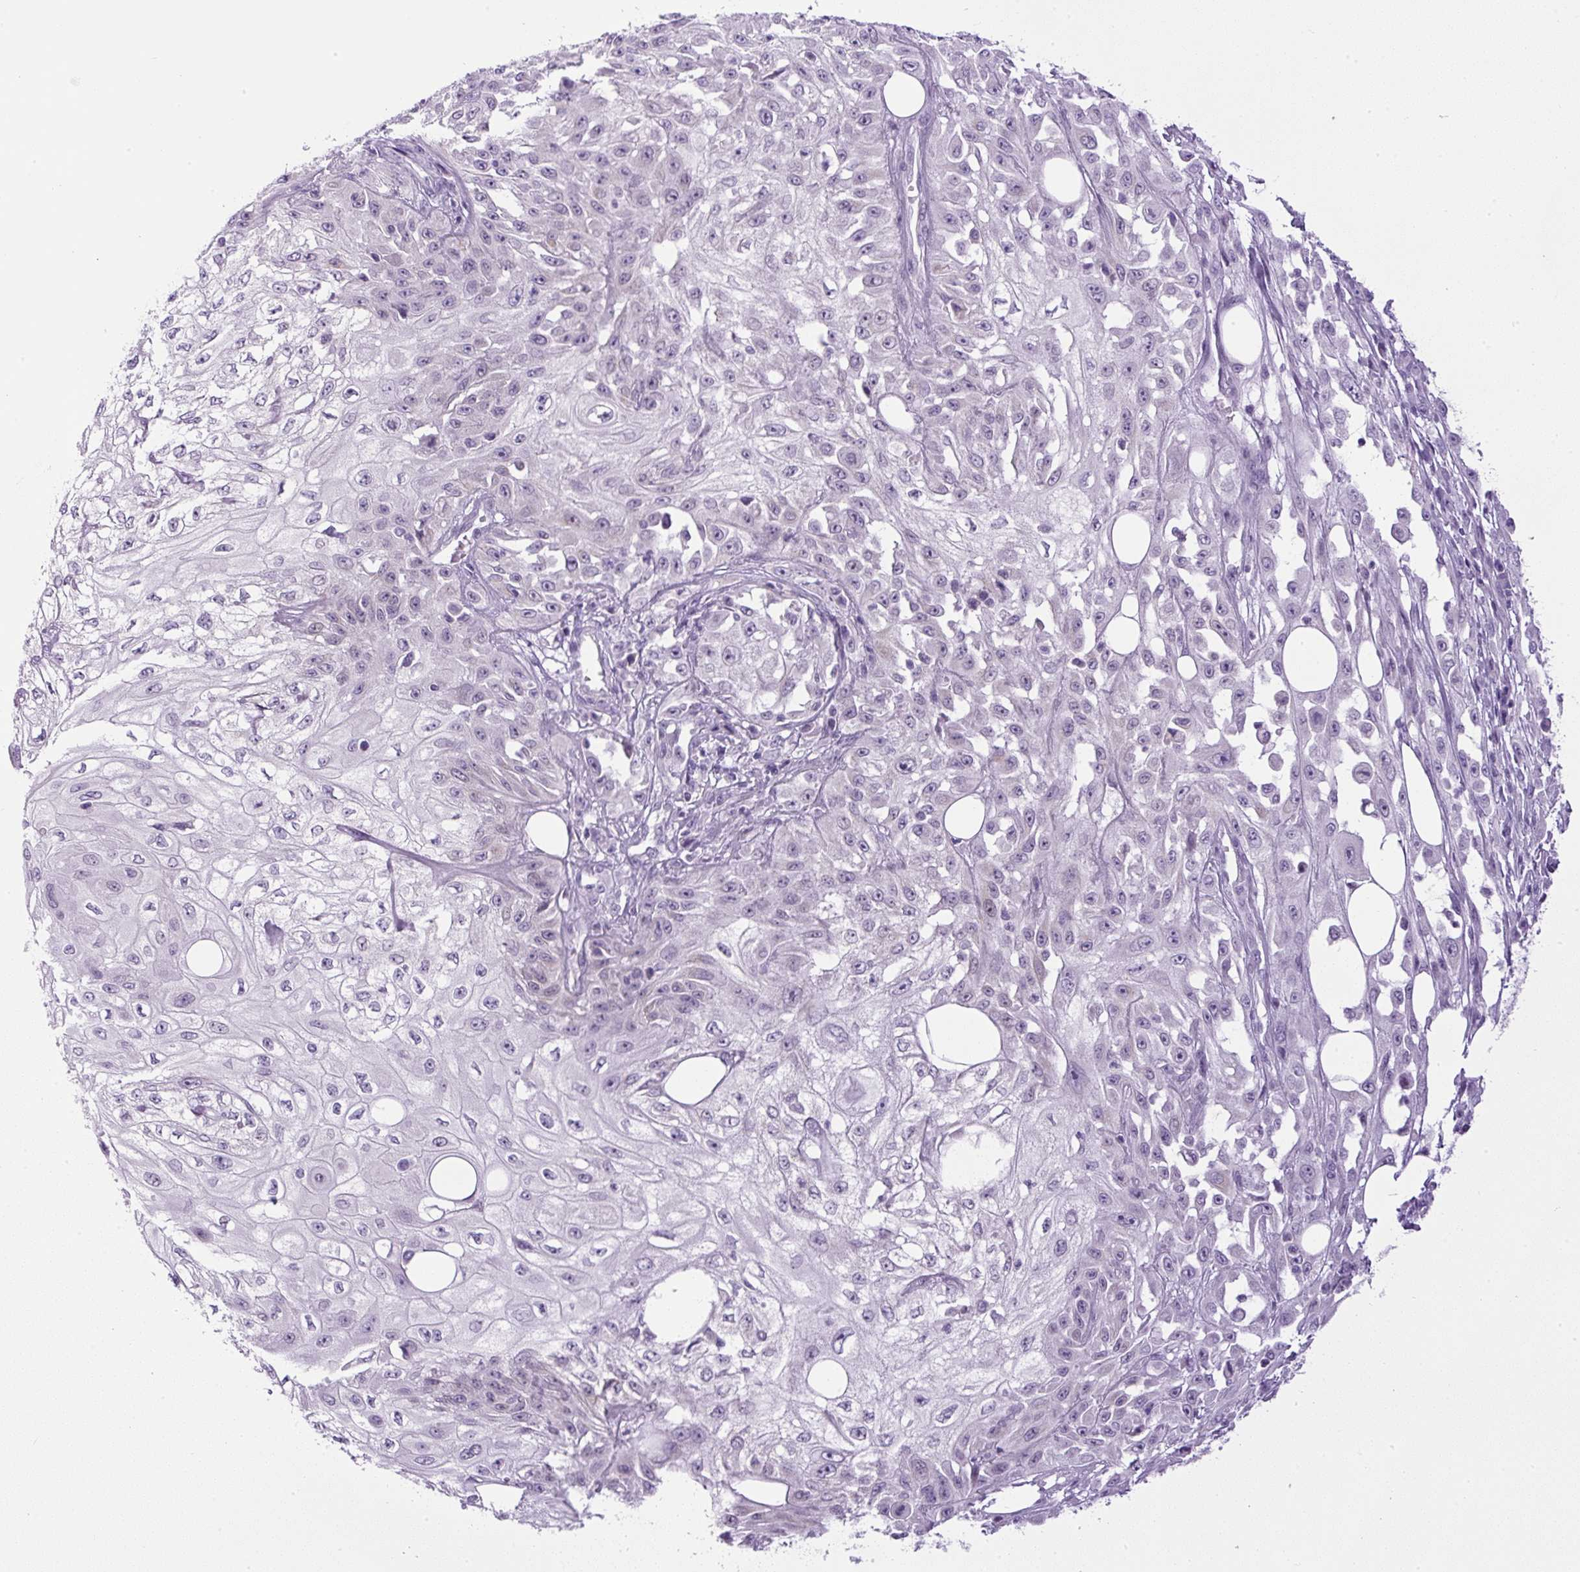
{"staining": {"intensity": "negative", "quantity": "none", "location": "none"}, "tissue": "skin cancer", "cell_type": "Tumor cells", "image_type": "cancer", "snomed": [{"axis": "morphology", "description": "Squamous cell carcinoma, NOS"}, {"axis": "morphology", "description": "Squamous cell carcinoma, metastatic, NOS"}, {"axis": "topography", "description": "Skin"}, {"axis": "topography", "description": "Lymph node"}], "caption": "An image of metastatic squamous cell carcinoma (skin) stained for a protein demonstrates no brown staining in tumor cells. Brightfield microscopy of immunohistochemistry stained with DAB (brown) and hematoxylin (blue), captured at high magnification.", "gene": "RHBDD2", "patient": {"sex": "male", "age": 75}}